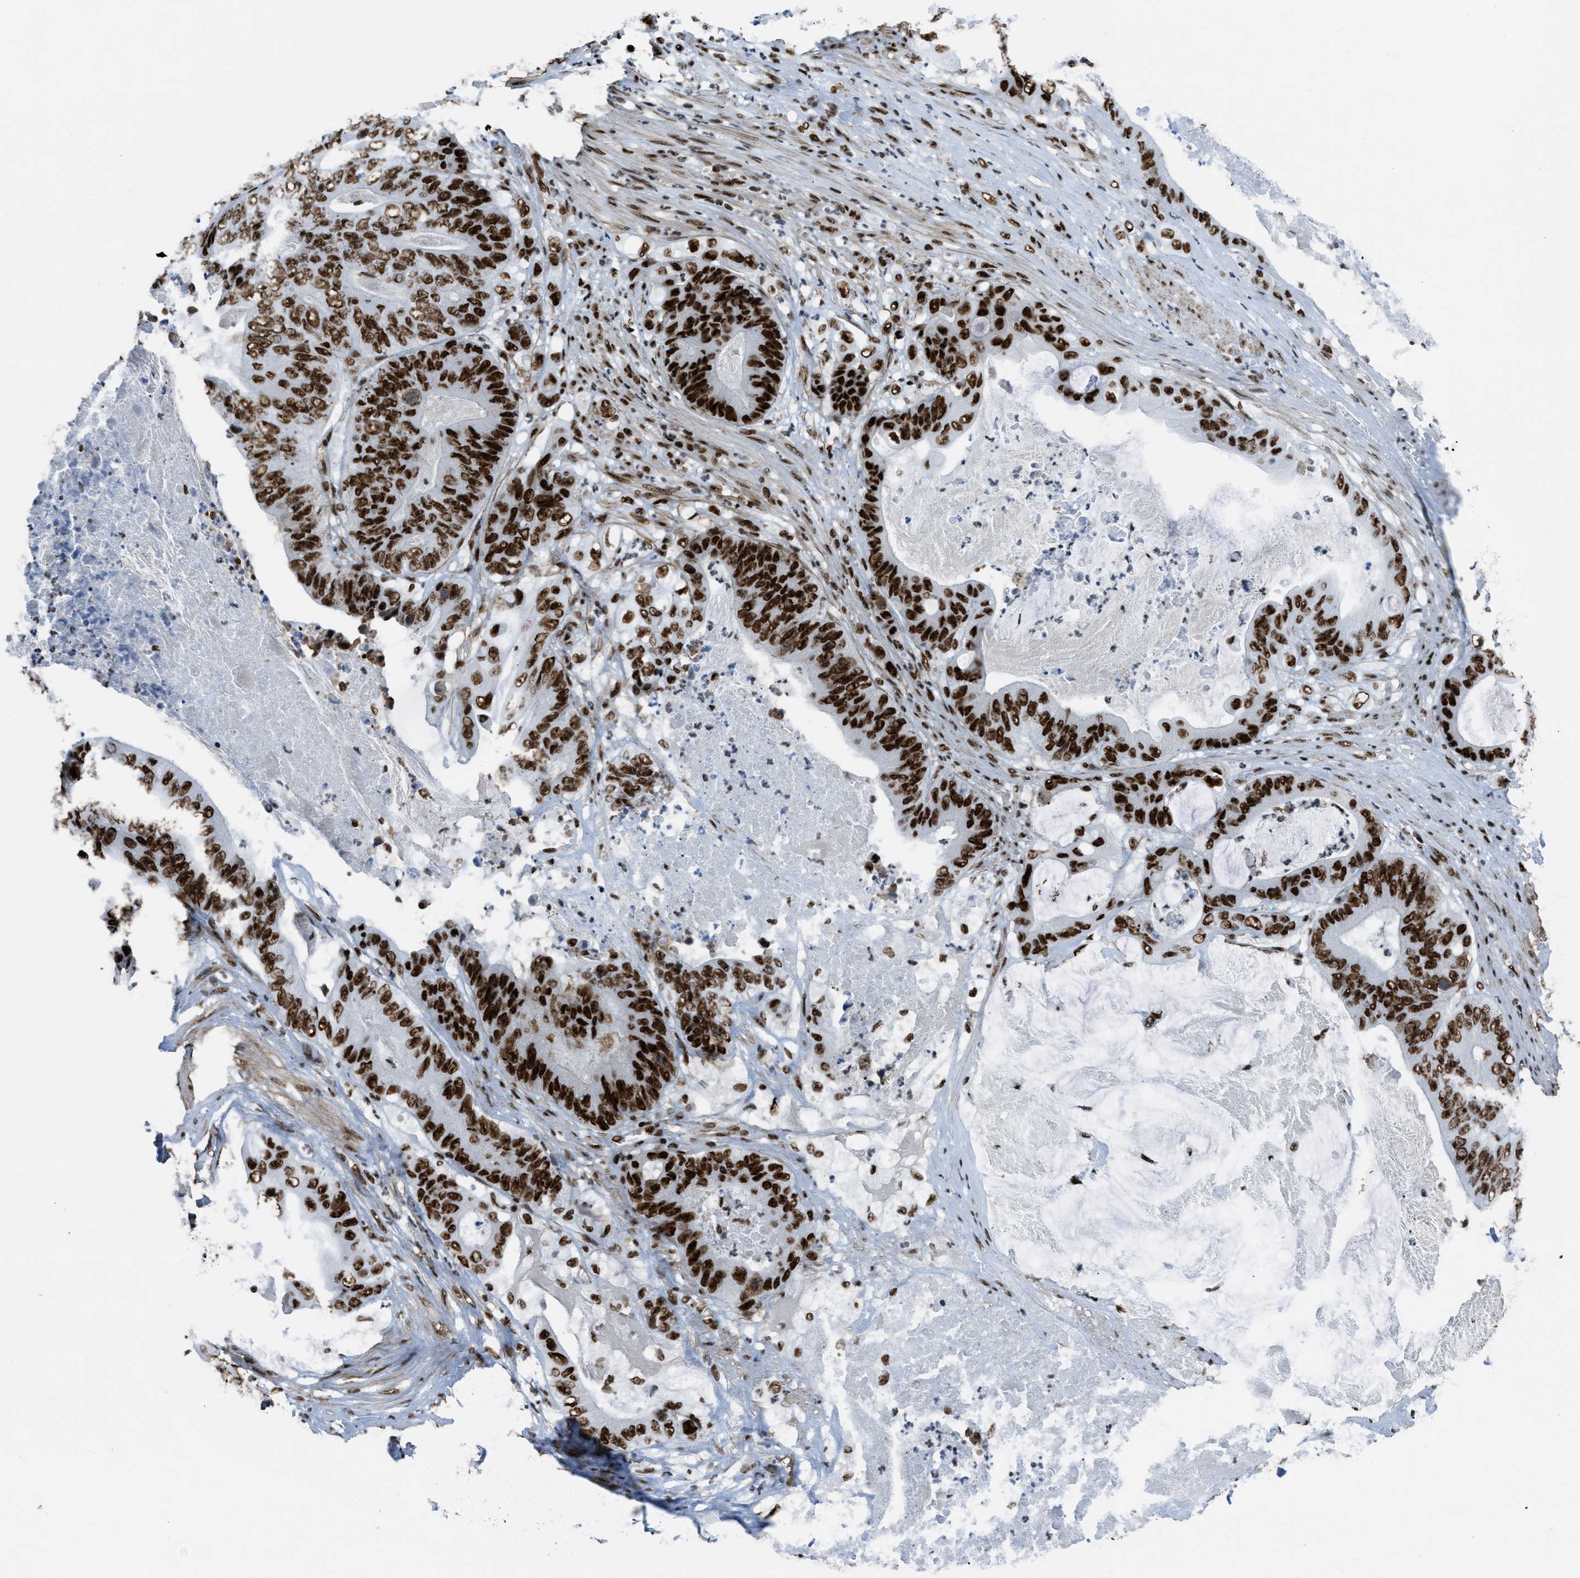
{"staining": {"intensity": "strong", "quantity": ">75%", "location": "nuclear"}, "tissue": "stomach cancer", "cell_type": "Tumor cells", "image_type": "cancer", "snomed": [{"axis": "morphology", "description": "Adenocarcinoma, NOS"}, {"axis": "topography", "description": "Stomach"}], "caption": "IHC (DAB) staining of human adenocarcinoma (stomach) exhibits strong nuclear protein staining in about >75% of tumor cells.", "gene": "ZNF207", "patient": {"sex": "female", "age": 73}}